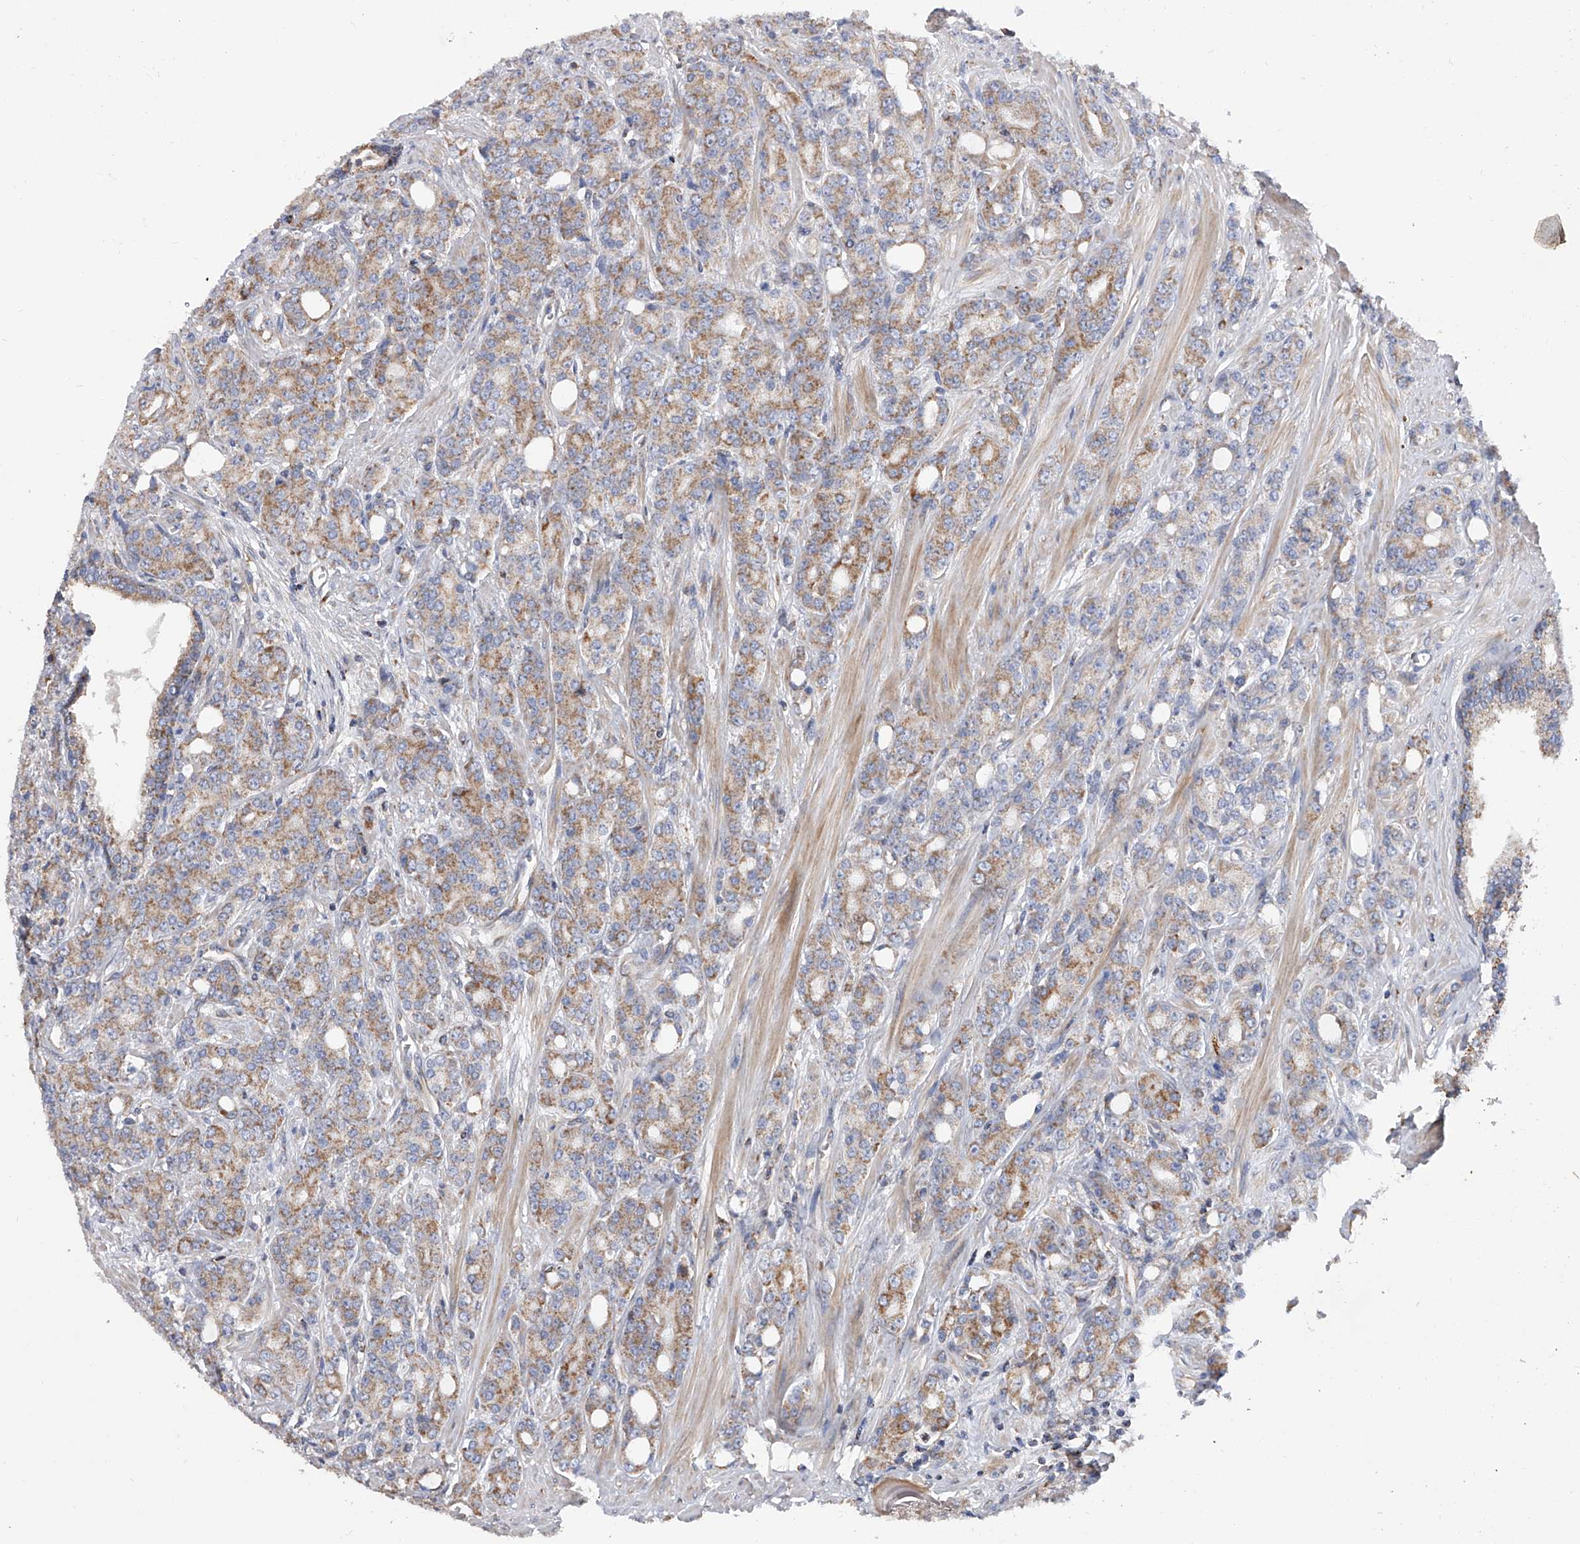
{"staining": {"intensity": "moderate", "quantity": ">75%", "location": "cytoplasmic/membranous"}, "tissue": "prostate cancer", "cell_type": "Tumor cells", "image_type": "cancer", "snomed": [{"axis": "morphology", "description": "Adenocarcinoma, High grade"}, {"axis": "topography", "description": "Prostate"}], "caption": "Protein expression analysis of prostate cancer reveals moderate cytoplasmic/membranous positivity in approximately >75% of tumor cells. Nuclei are stained in blue.", "gene": "PDSS2", "patient": {"sex": "male", "age": 62}}